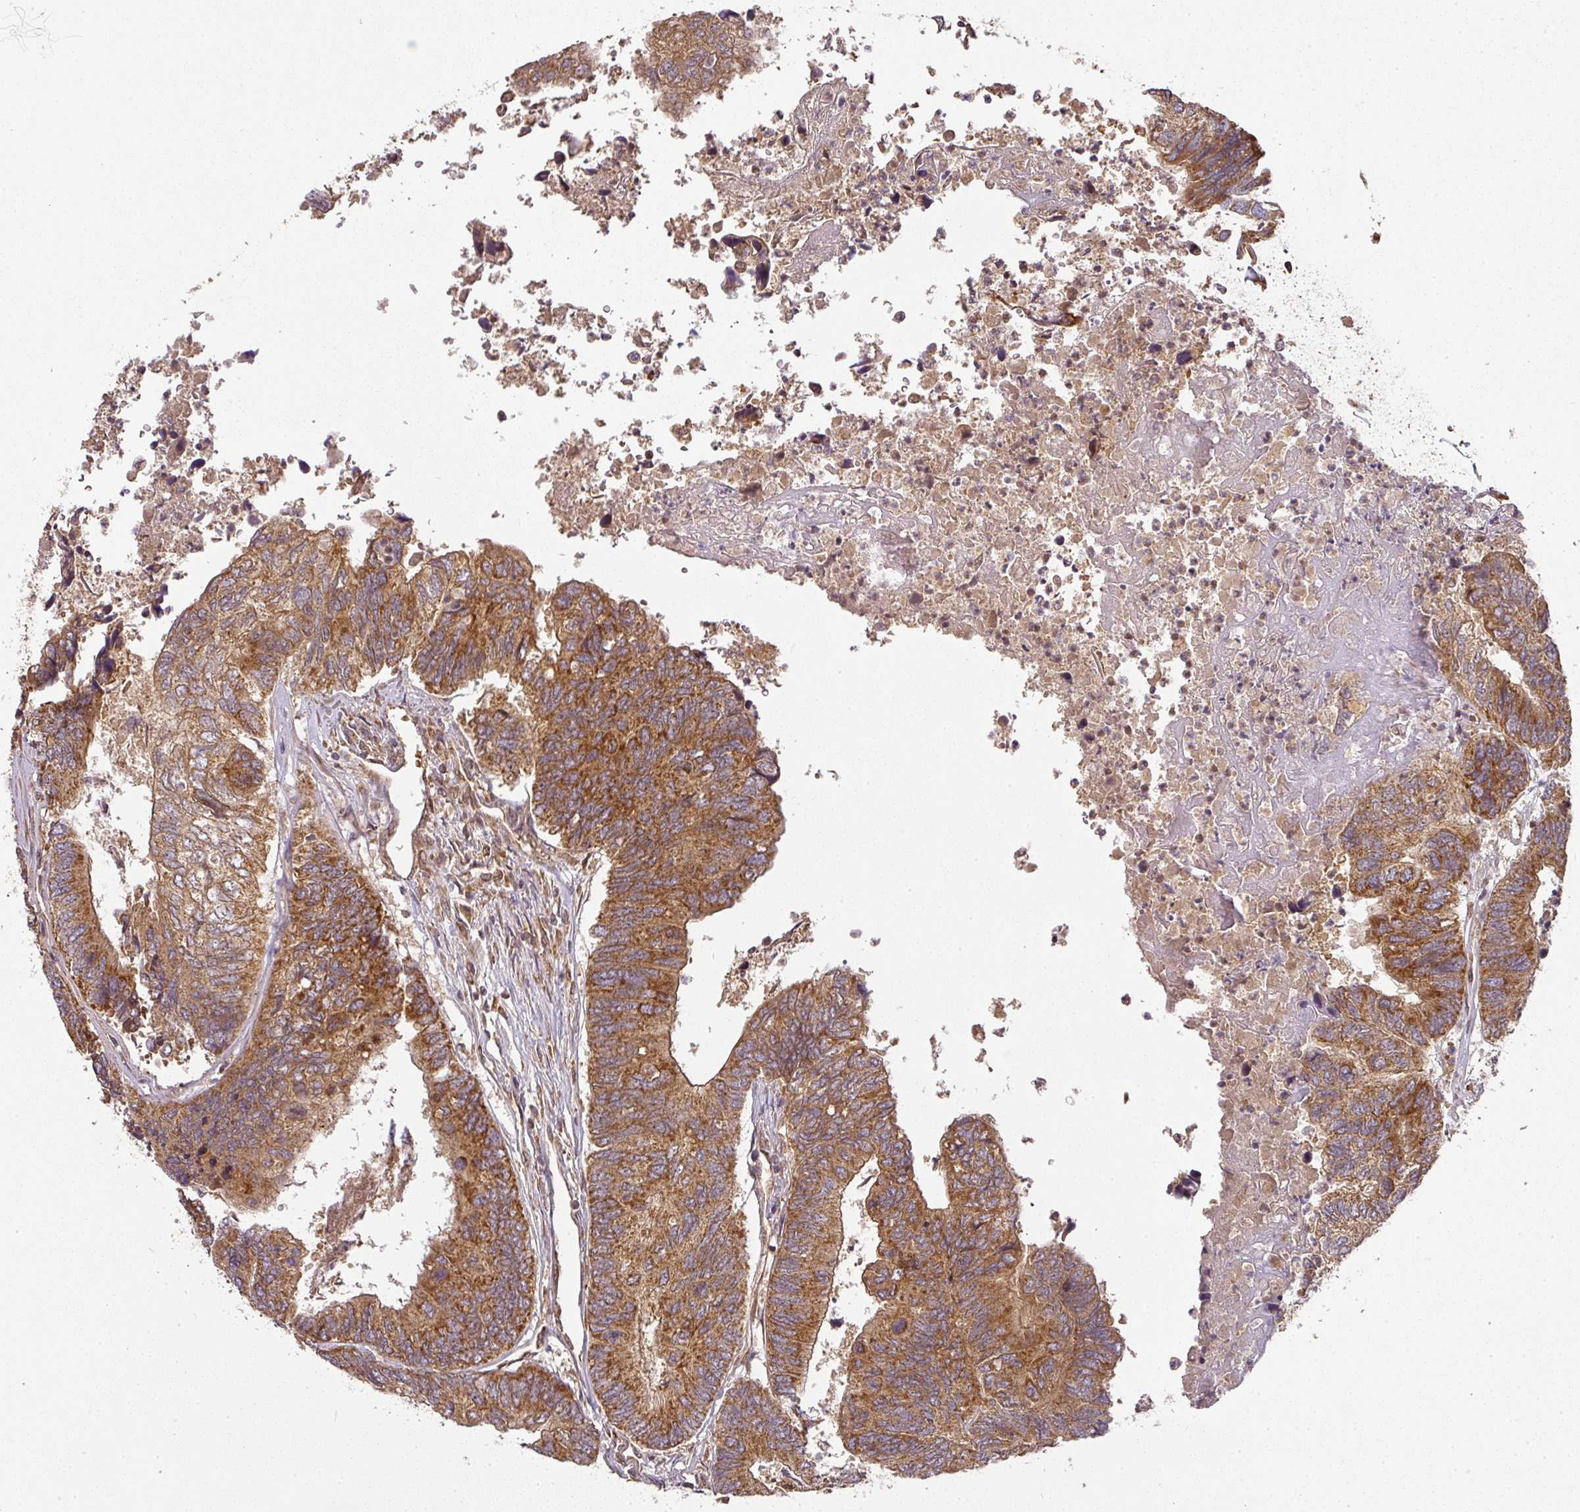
{"staining": {"intensity": "moderate", "quantity": ">75%", "location": "cytoplasmic/membranous"}, "tissue": "colorectal cancer", "cell_type": "Tumor cells", "image_type": "cancer", "snomed": [{"axis": "morphology", "description": "Adenocarcinoma, NOS"}, {"axis": "topography", "description": "Colon"}], "caption": "Moderate cytoplasmic/membranous protein positivity is present in about >75% of tumor cells in adenocarcinoma (colorectal).", "gene": "MALSU1", "patient": {"sex": "female", "age": 67}}